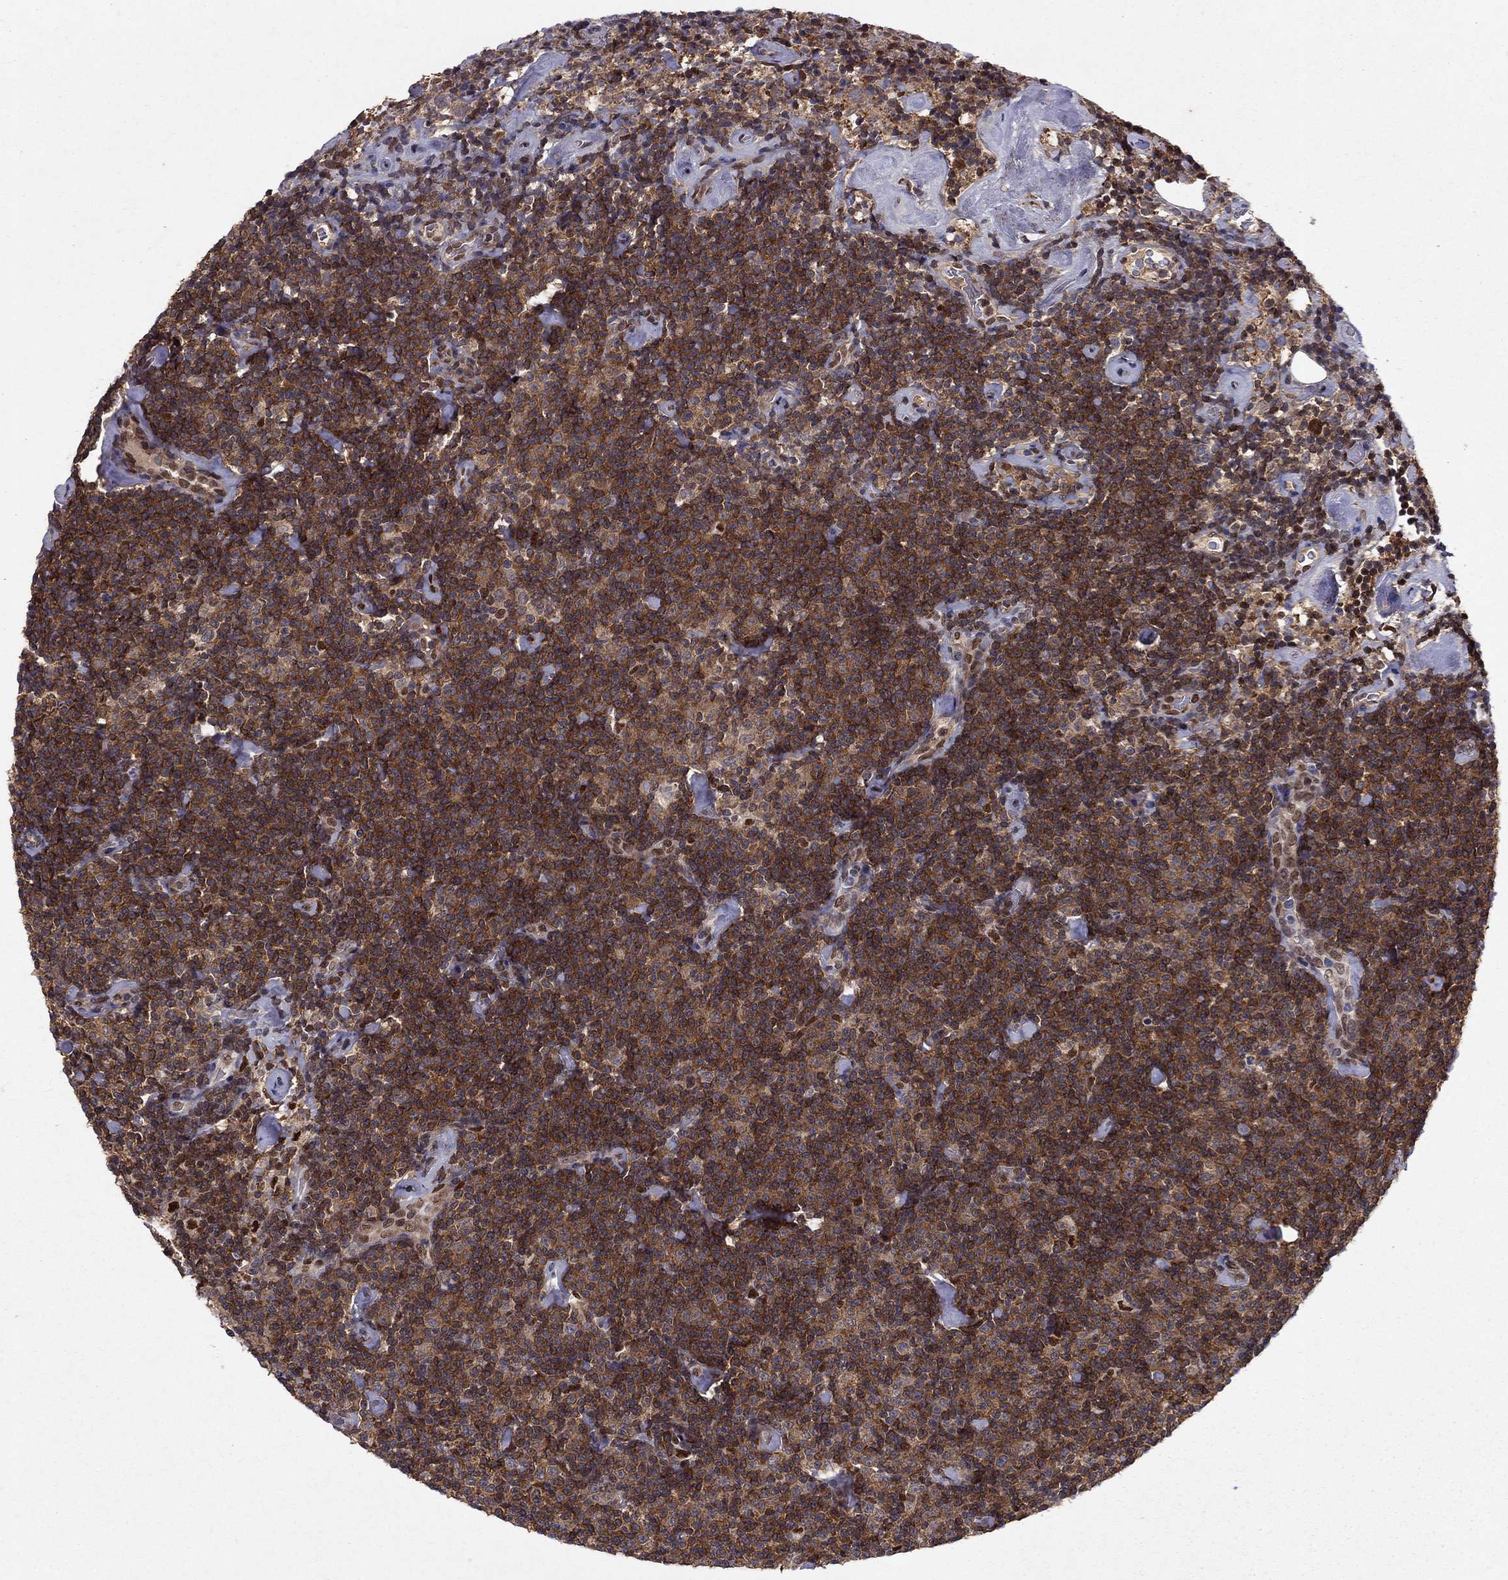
{"staining": {"intensity": "strong", "quantity": ">75%", "location": "cytoplasmic/membranous"}, "tissue": "lymphoma", "cell_type": "Tumor cells", "image_type": "cancer", "snomed": [{"axis": "morphology", "description": "Malignant lymphoma, non-Hodgkin's type, Low grade"}, {"axis": "topography", "description": "Lymph node"}], "caption": "A photomicrograph of lymphoma stained for a protein exhibits strong cytoplasmic/membranous brown staining in tumor cells.", "gene": "CRTC1", "patient": {"sex": "male", "age": 81}}